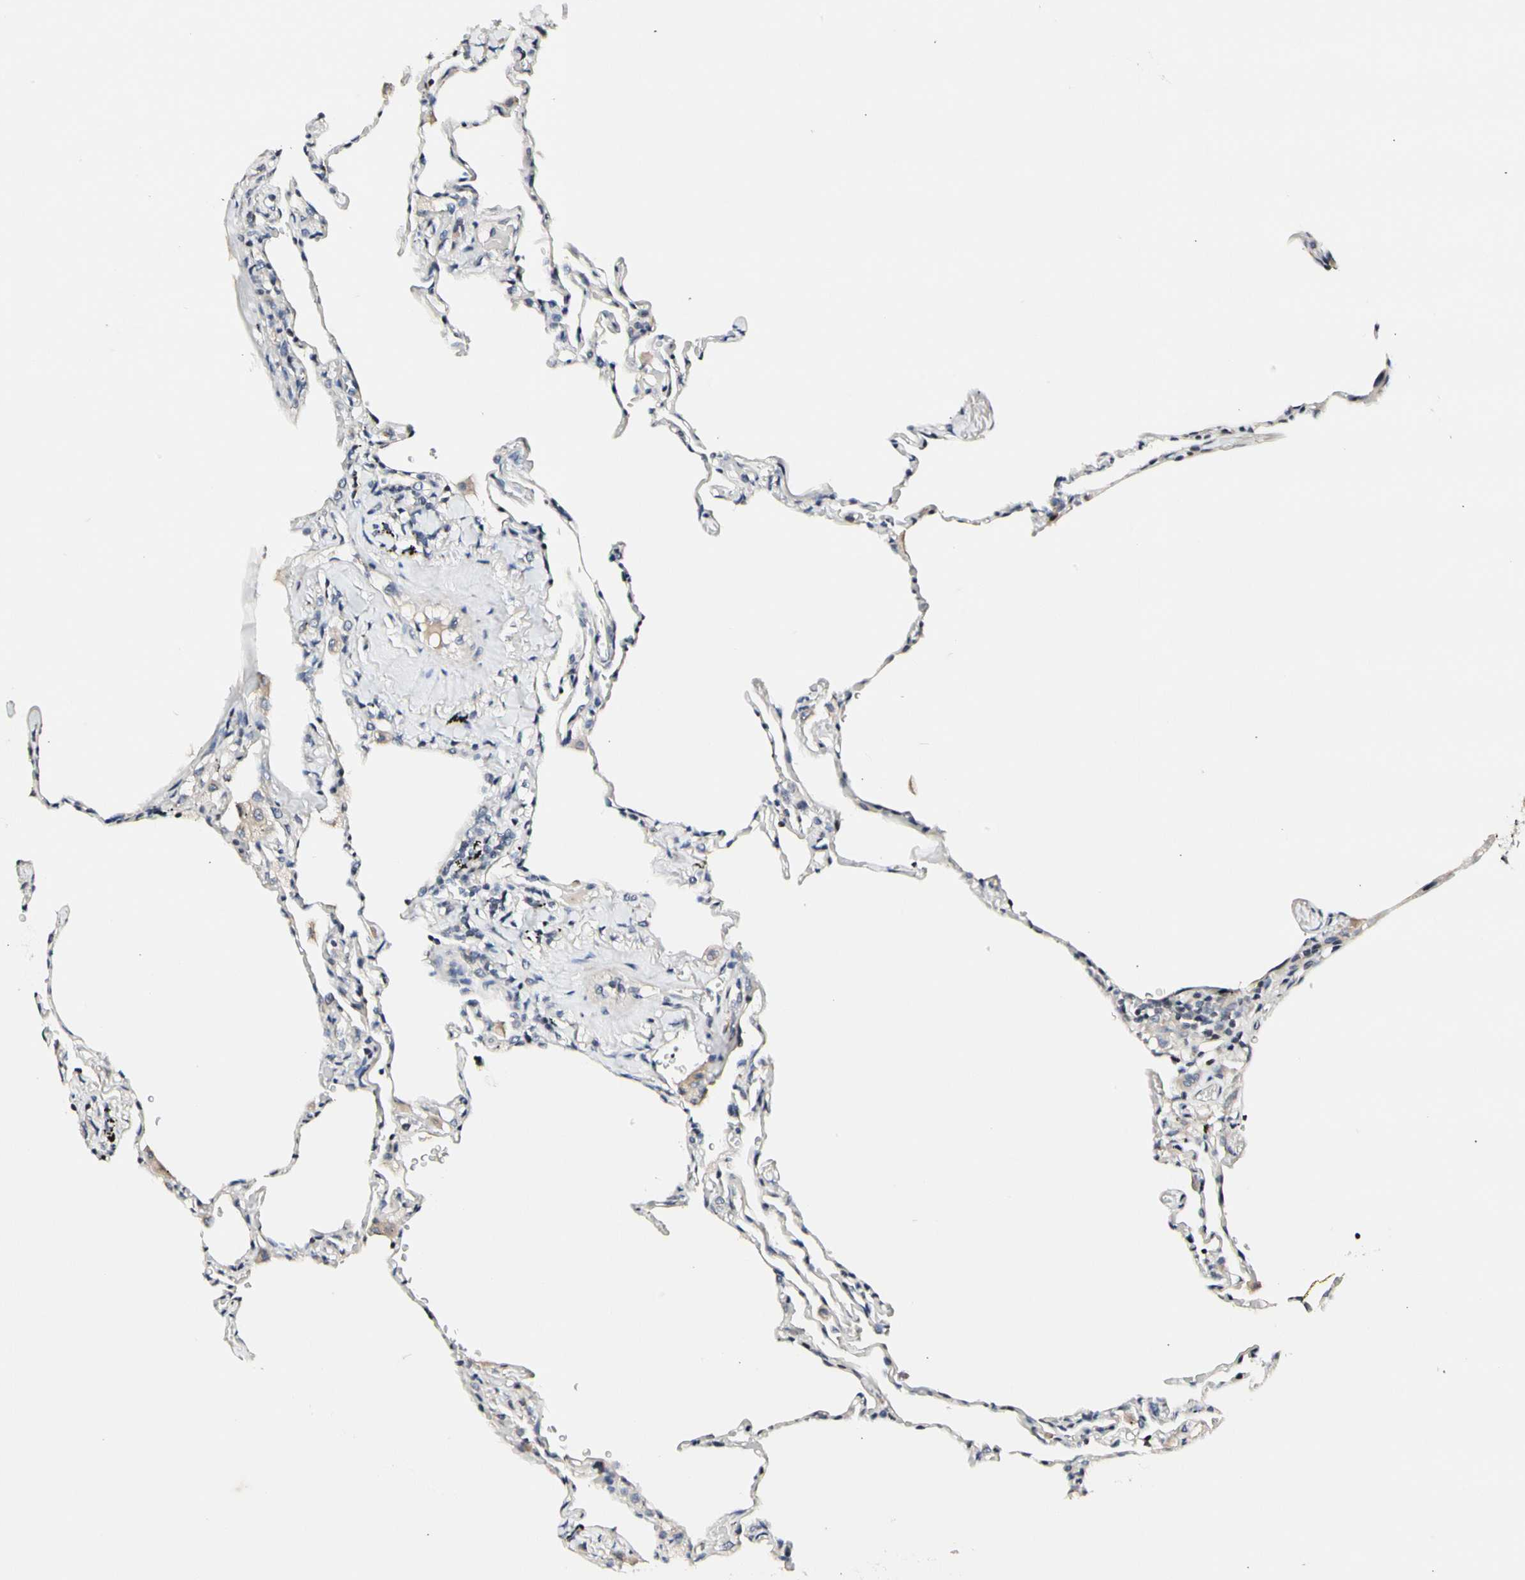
{"staining": {"intensity": "negative", "quantity": "none", "location": "none"}, "tissue": "lung", "cell_type": "Alveolar cells", "image_type": "normal", "snomed": [{"axis": "morphology", "description": "Normal tissue, NOS"}, {"axis": "topography", "description": "Lung"}], "caption": "Alveolar cells show no significant expression in benign lung. (Brightfield microscopy of DAB immunohistochemistry at high magnification).", "gene": "SOX30", "patient": {"sex": "male", "age": 59}}